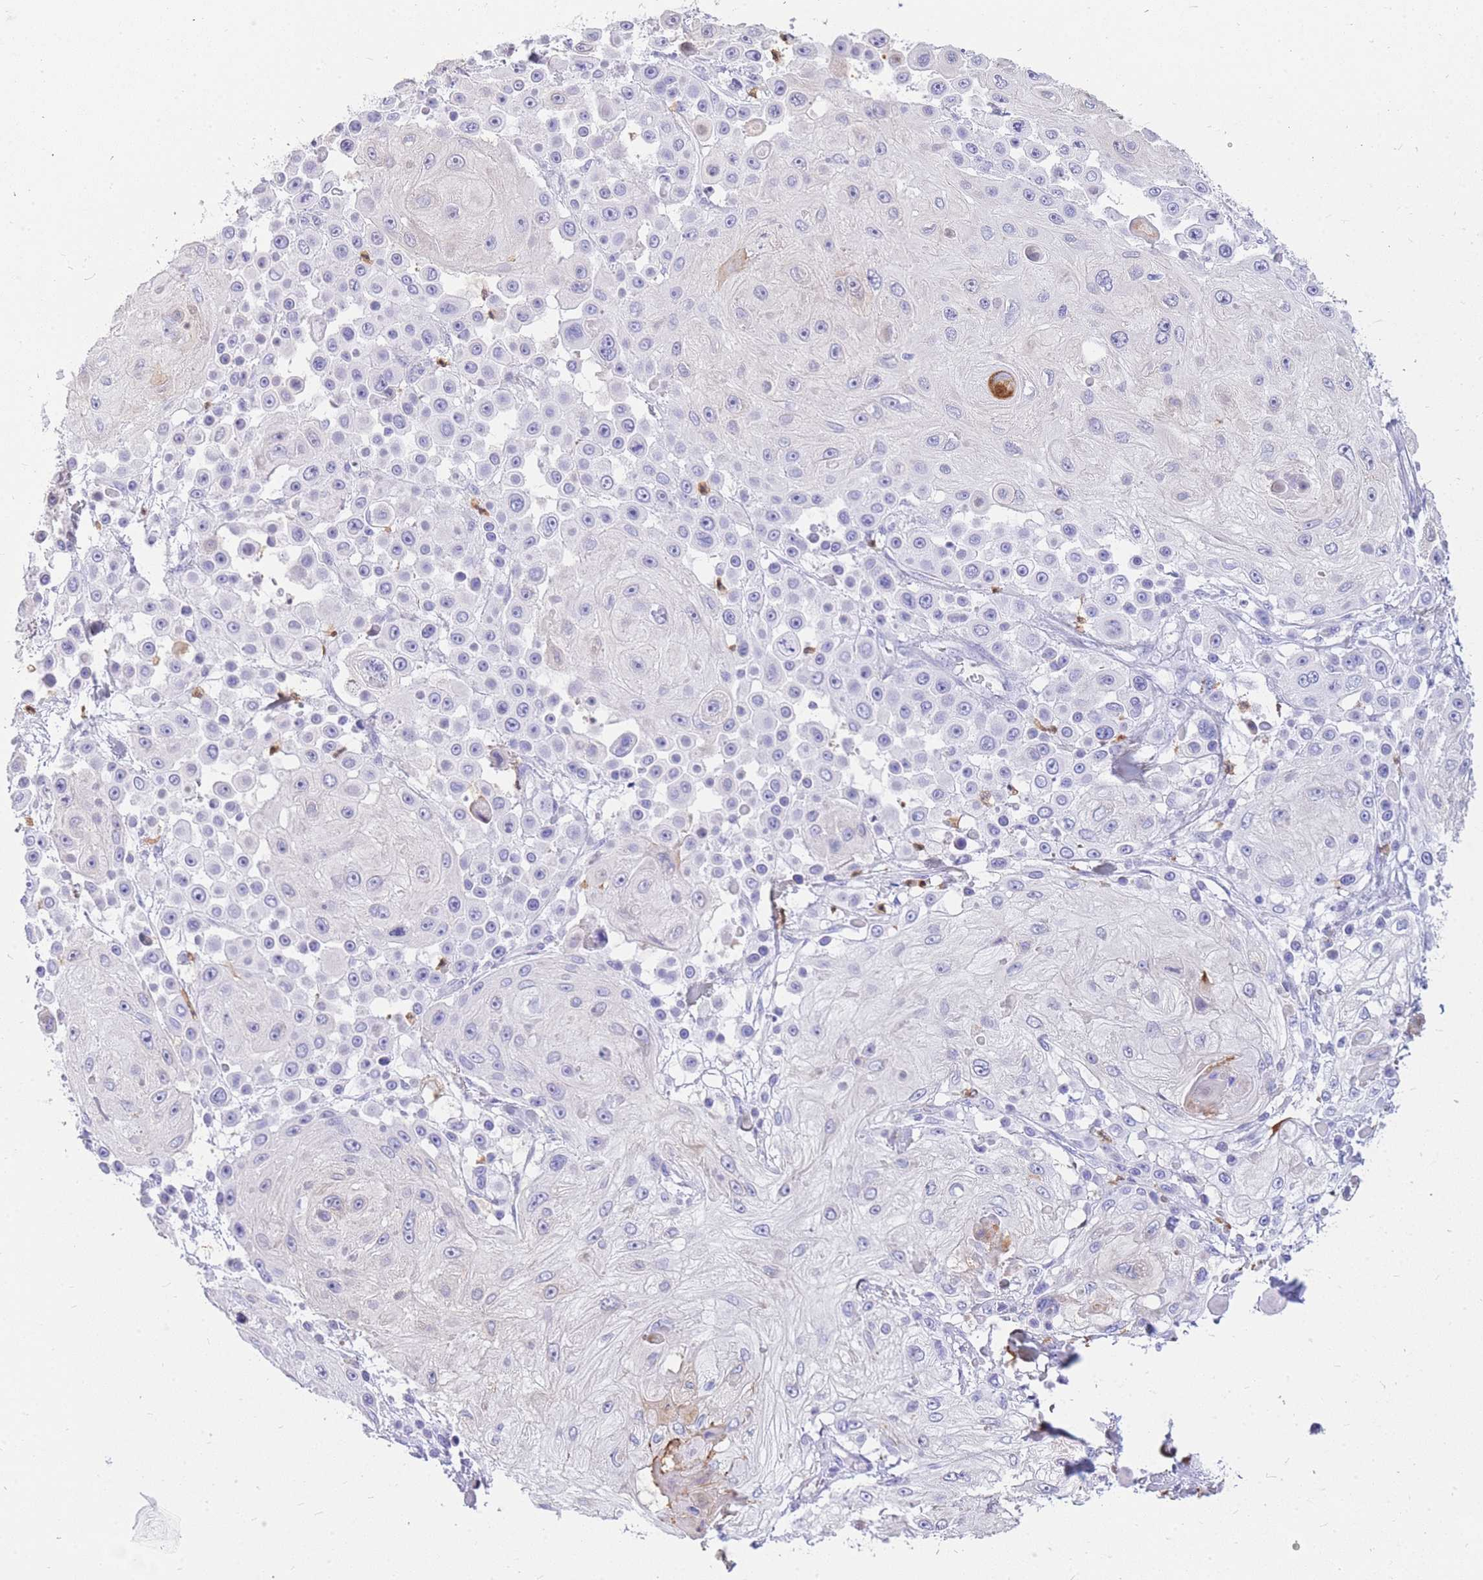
{"staining": {"intensity": "negative", "quantity": "none", "location": "none"}, "tissue": "skin cancer", "cell_type": "Tumor cells", "image_type": "cancer", "snomed": [{"axis": "morphology", "description": "Squamous cell carcinoma, NOS"}, {"axis": "topography", "description": "Skin"}], "caption": "This is an immunohistochemistry histopathology image of human skin cancer (squamous cell carcinoma). There is no expression in tumor cells.", "gene": "HERC1", "patient": {"sex": "male", "age": 67}}